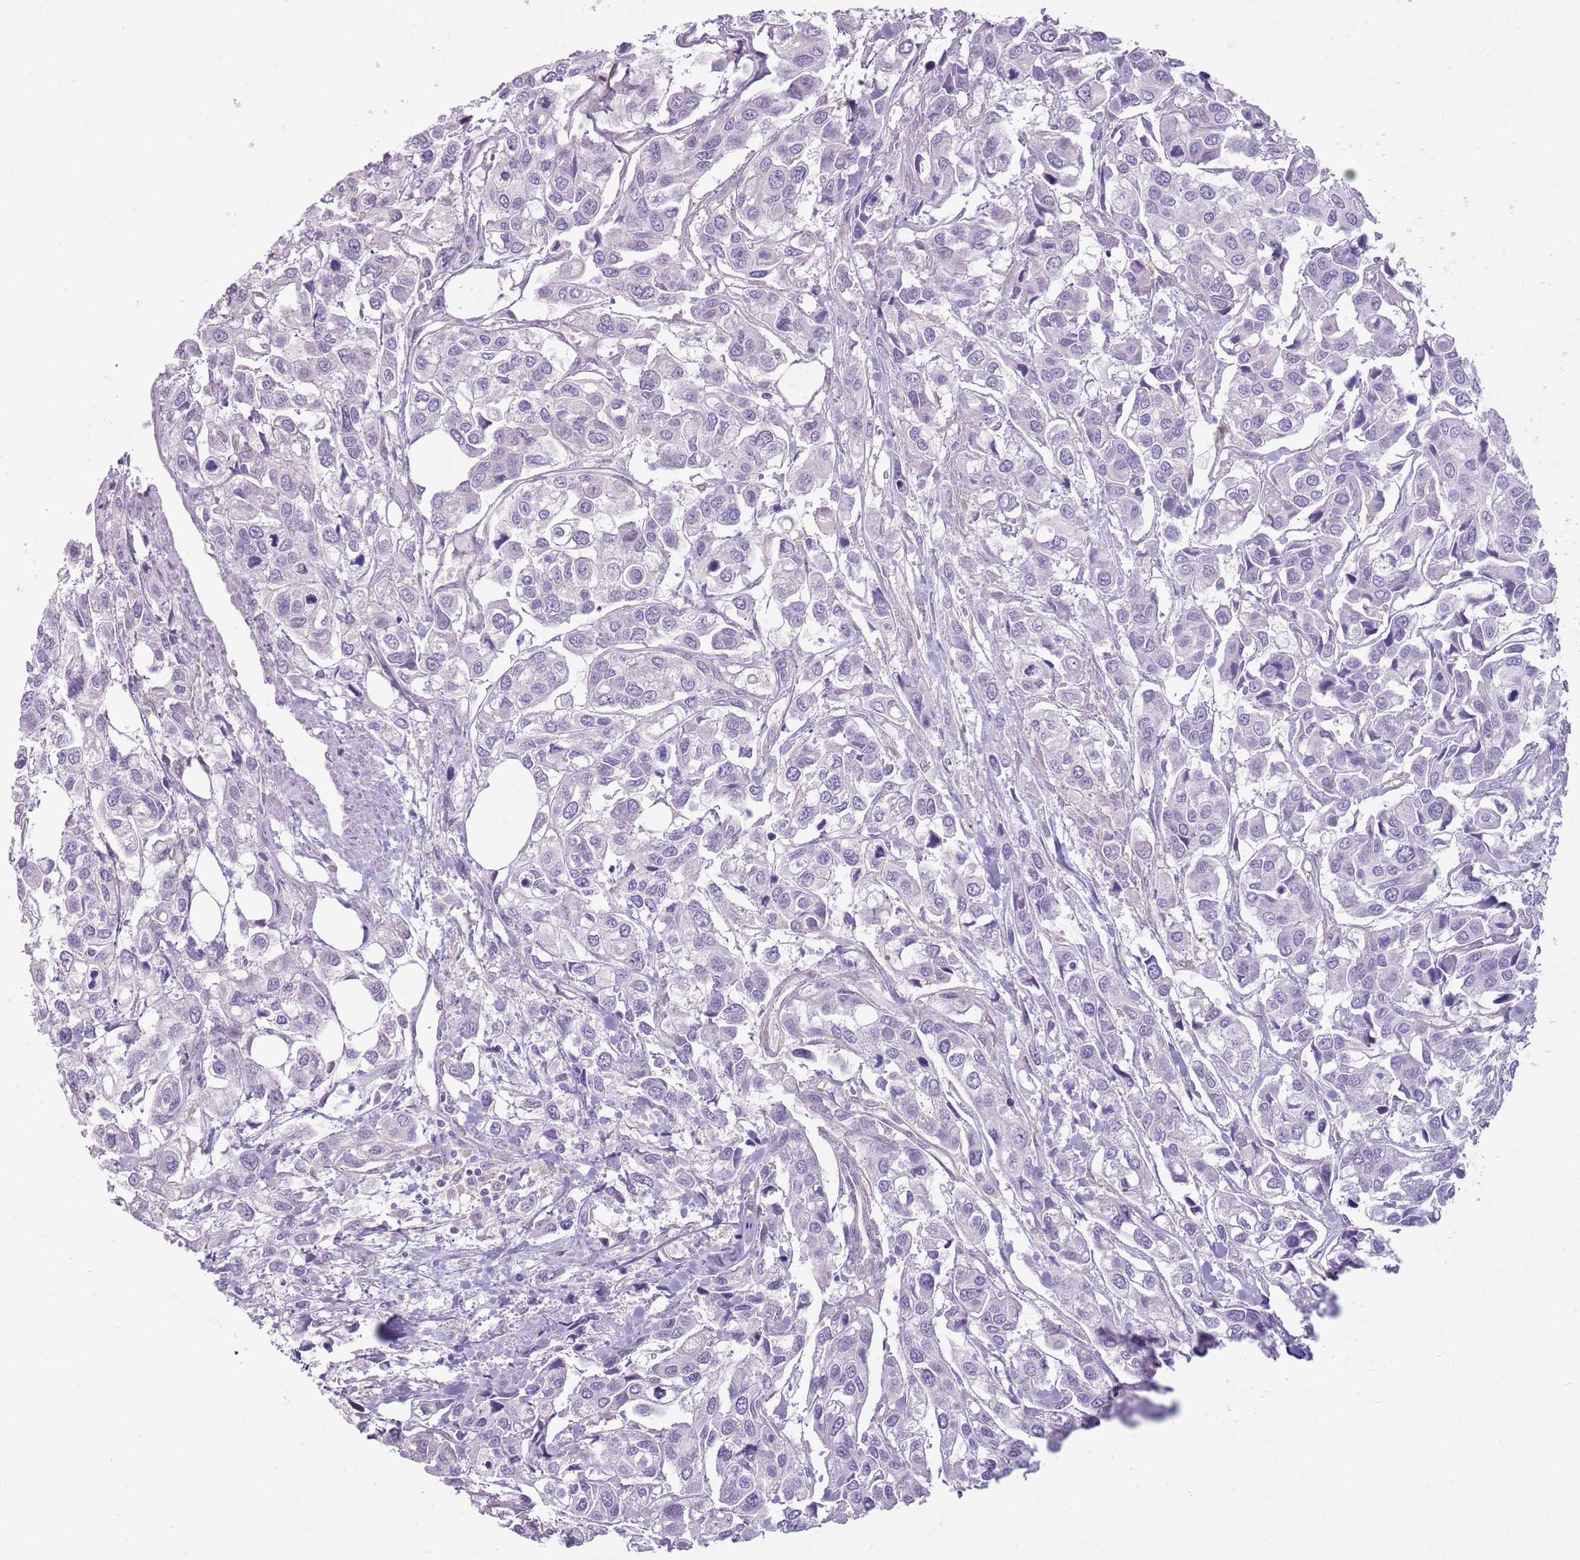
{"staining": {"intensity": "negative", "quantity": "none", "location": "none"}, "tissue": "urothelial cancer", "cell_type": "Tumor cells", "image_type": "cancer", "snomed": [{"axis": "morphology", "description": "Urothelial carcinoma, High grade"}, {"axis": "topography", "description": "Urinary bladder"}], "caption": "IHC image of neoplastic tissue: human urothelial carcinoma (high-grade) stained with DAB (3,3'-diaminobenzidine) demonstrates no significant protein expression in tumor cells.", "gene": "SNX1", "patient": {"sex": "male", "age": 67}}